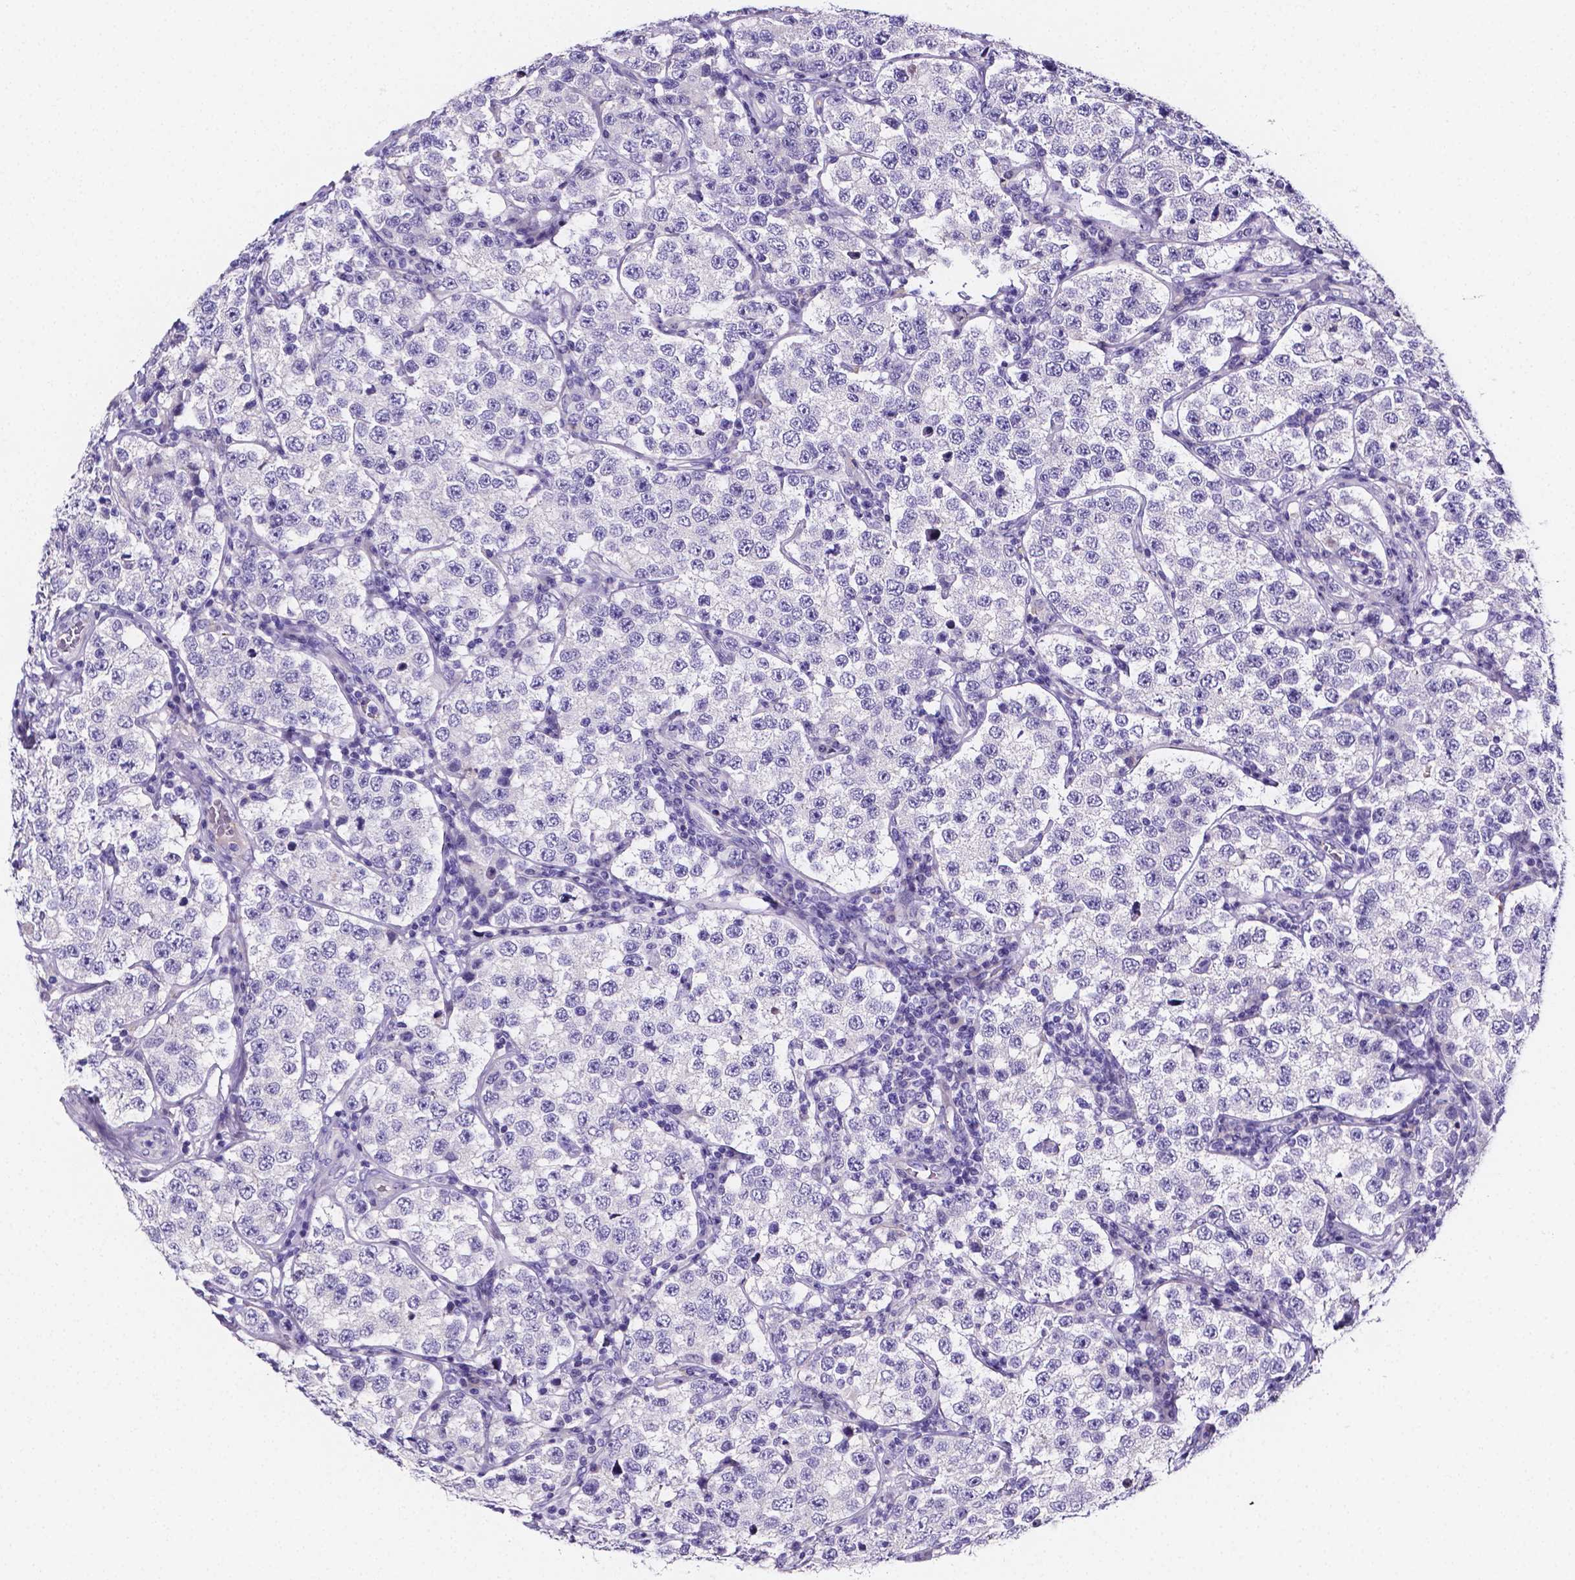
{"staining": {"intensity": "negative", "quantity": "none", "location": "none"}, "tissue": "testis cancer", "cell_type": "Tumor cells", "image_type": "cancer", "snomed": [{"axis": "morphology", "description": "Seminoma, NOS"}, {"axis": "topography", "description": "Testis"}], "caption": "Tumor cells are negative for brown protein staining in seminoma (testis). (DAB IHC visualized using brightfield microscopy, high magnification).", "gene": "NRGN", "patient": {"sex": "male", "age": 34}}